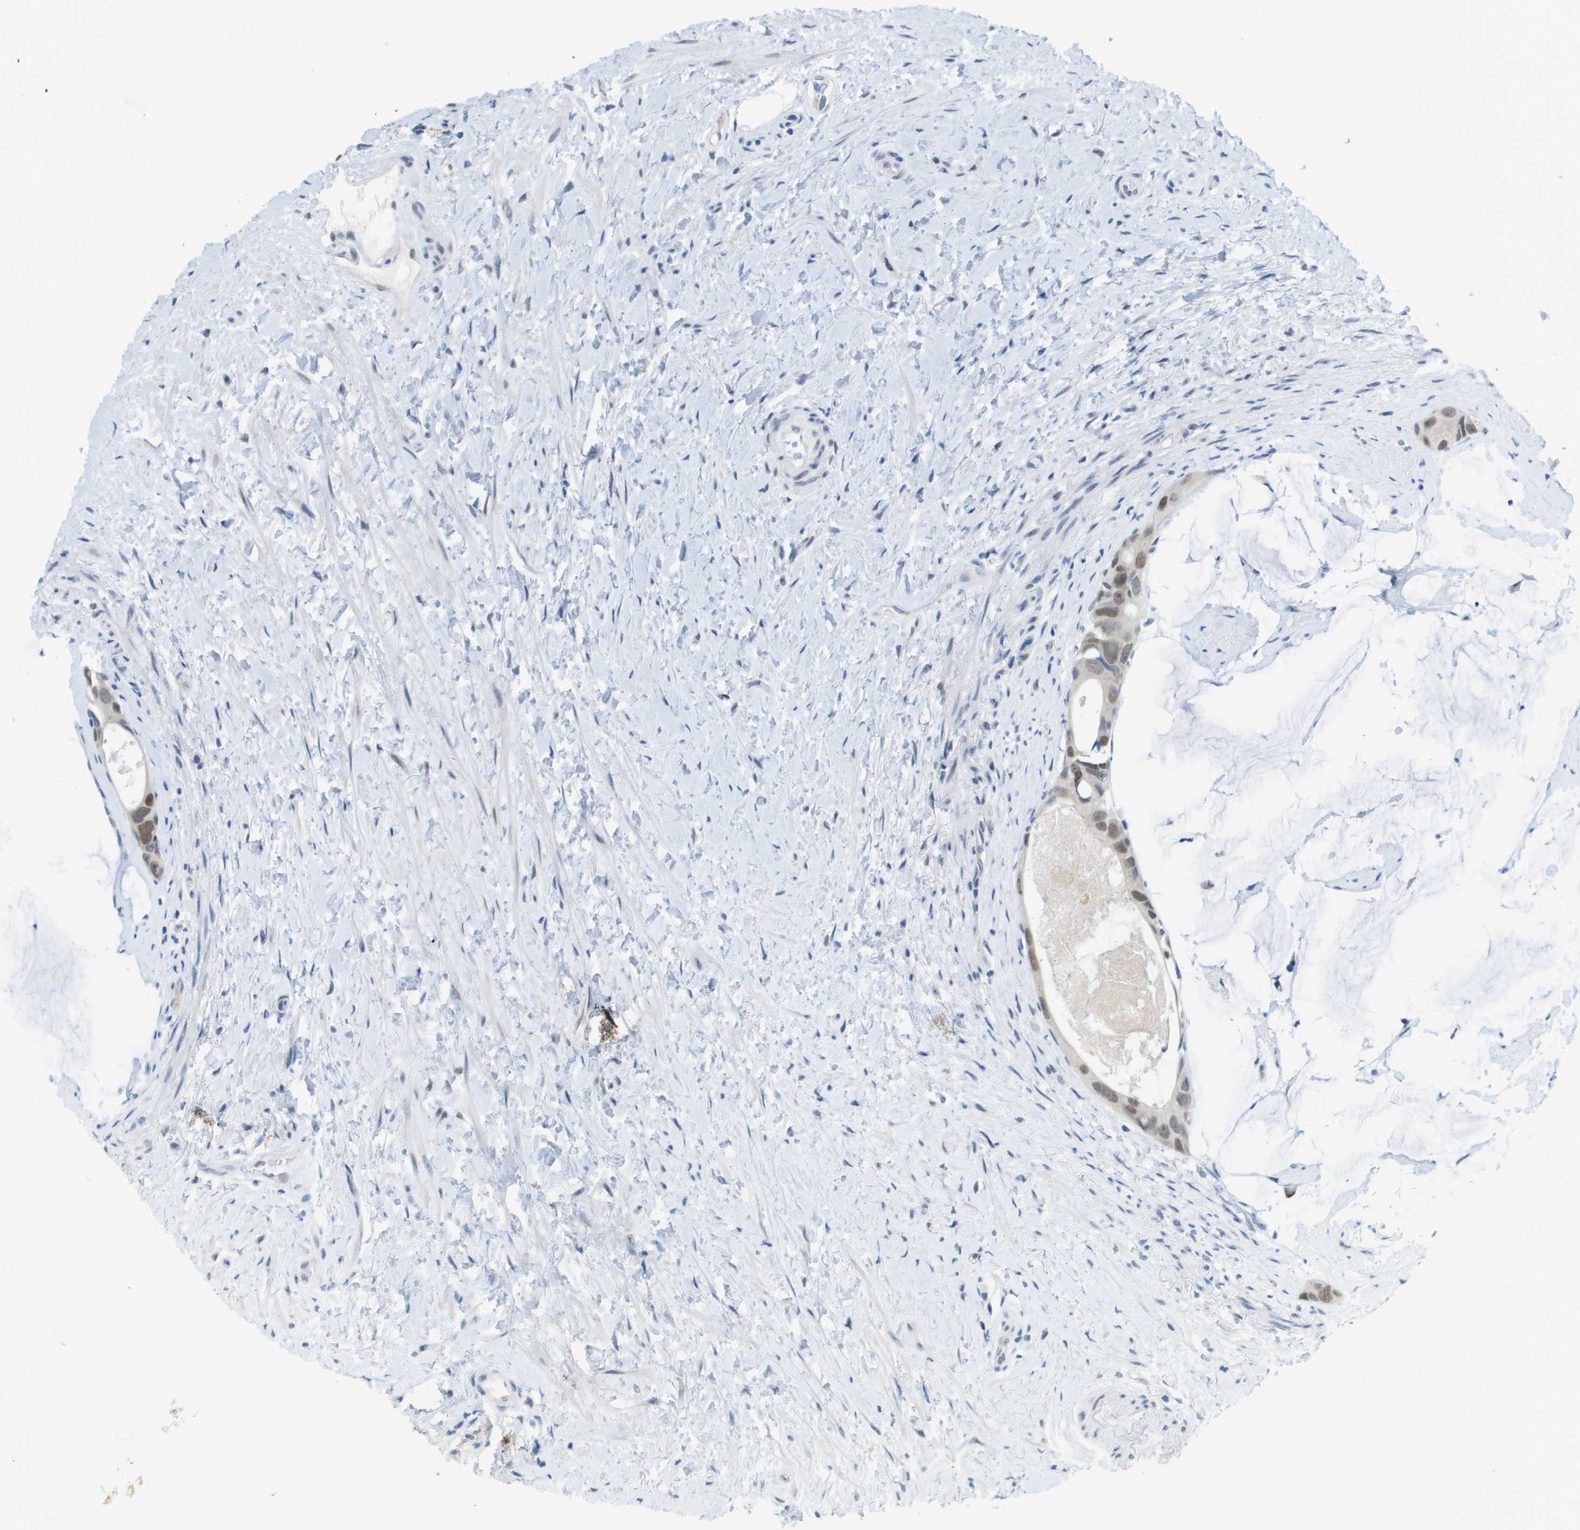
{"staining": {"intensity": "moderate", "quantity": ">75%", "location": "nuclear"}, "tissue": "colorectal cancer", "cell_type": "Tumor cells", "image_type": "cancer", "snomed": [{"axis": "morphology", "description": "Adenocarcinoma, NOS"}, {"axis": "topography", "description": "Rectum"}], "caption": "Colorectal cancer stained with DAB (3,3'-diaminobenzidine) immunohistochemistry (IHC) demonstrates medium levels of moderate nuclear positivity in about >75% of tumor cells.", "gene": "ARID1B", "patient": {"sex": "male", "age": 51}}